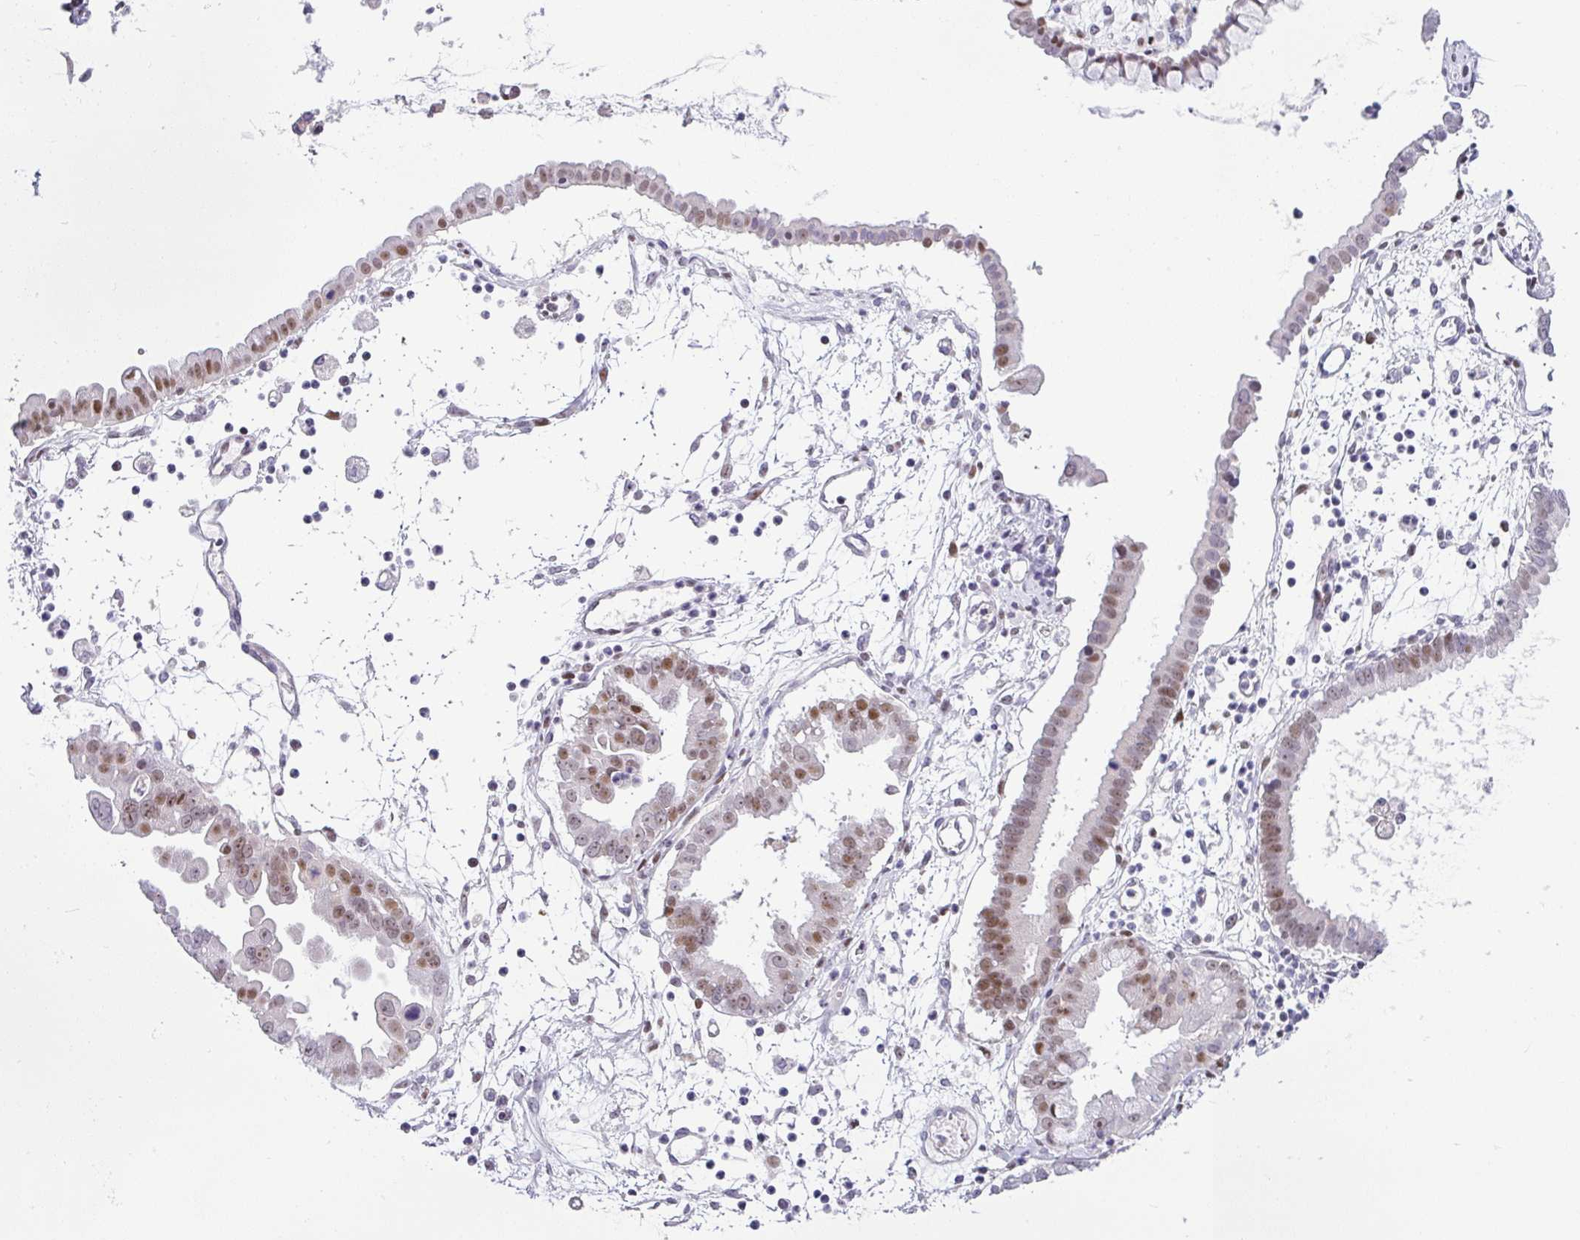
{"staining": {"intensity": "moderate", "quantity": "25%-75%", "location": "nuclear"}, "tissue": "ovarian cancer", "cell_type": "Tumor cells", "image_type": "cancer", "snomed": [{"axis": "morphology", "description": "Cystadenocarcinoma, mucinous, NOS"}, {"axis": "topography", "description": "Ovary"}], "caption": "Immunohistochemistry (IHC) photomicrograph of neoplastic tissue: human ovarian mucinous cystadenocarcinoma stained using IHC demonstrates medium levels of moderate protein expression localized specifically in the nuclear of tumor cells, appearing as a nuclear brown color.", "gene": "NDUFB2", "patient": {"sex": "female", "age": 61}}